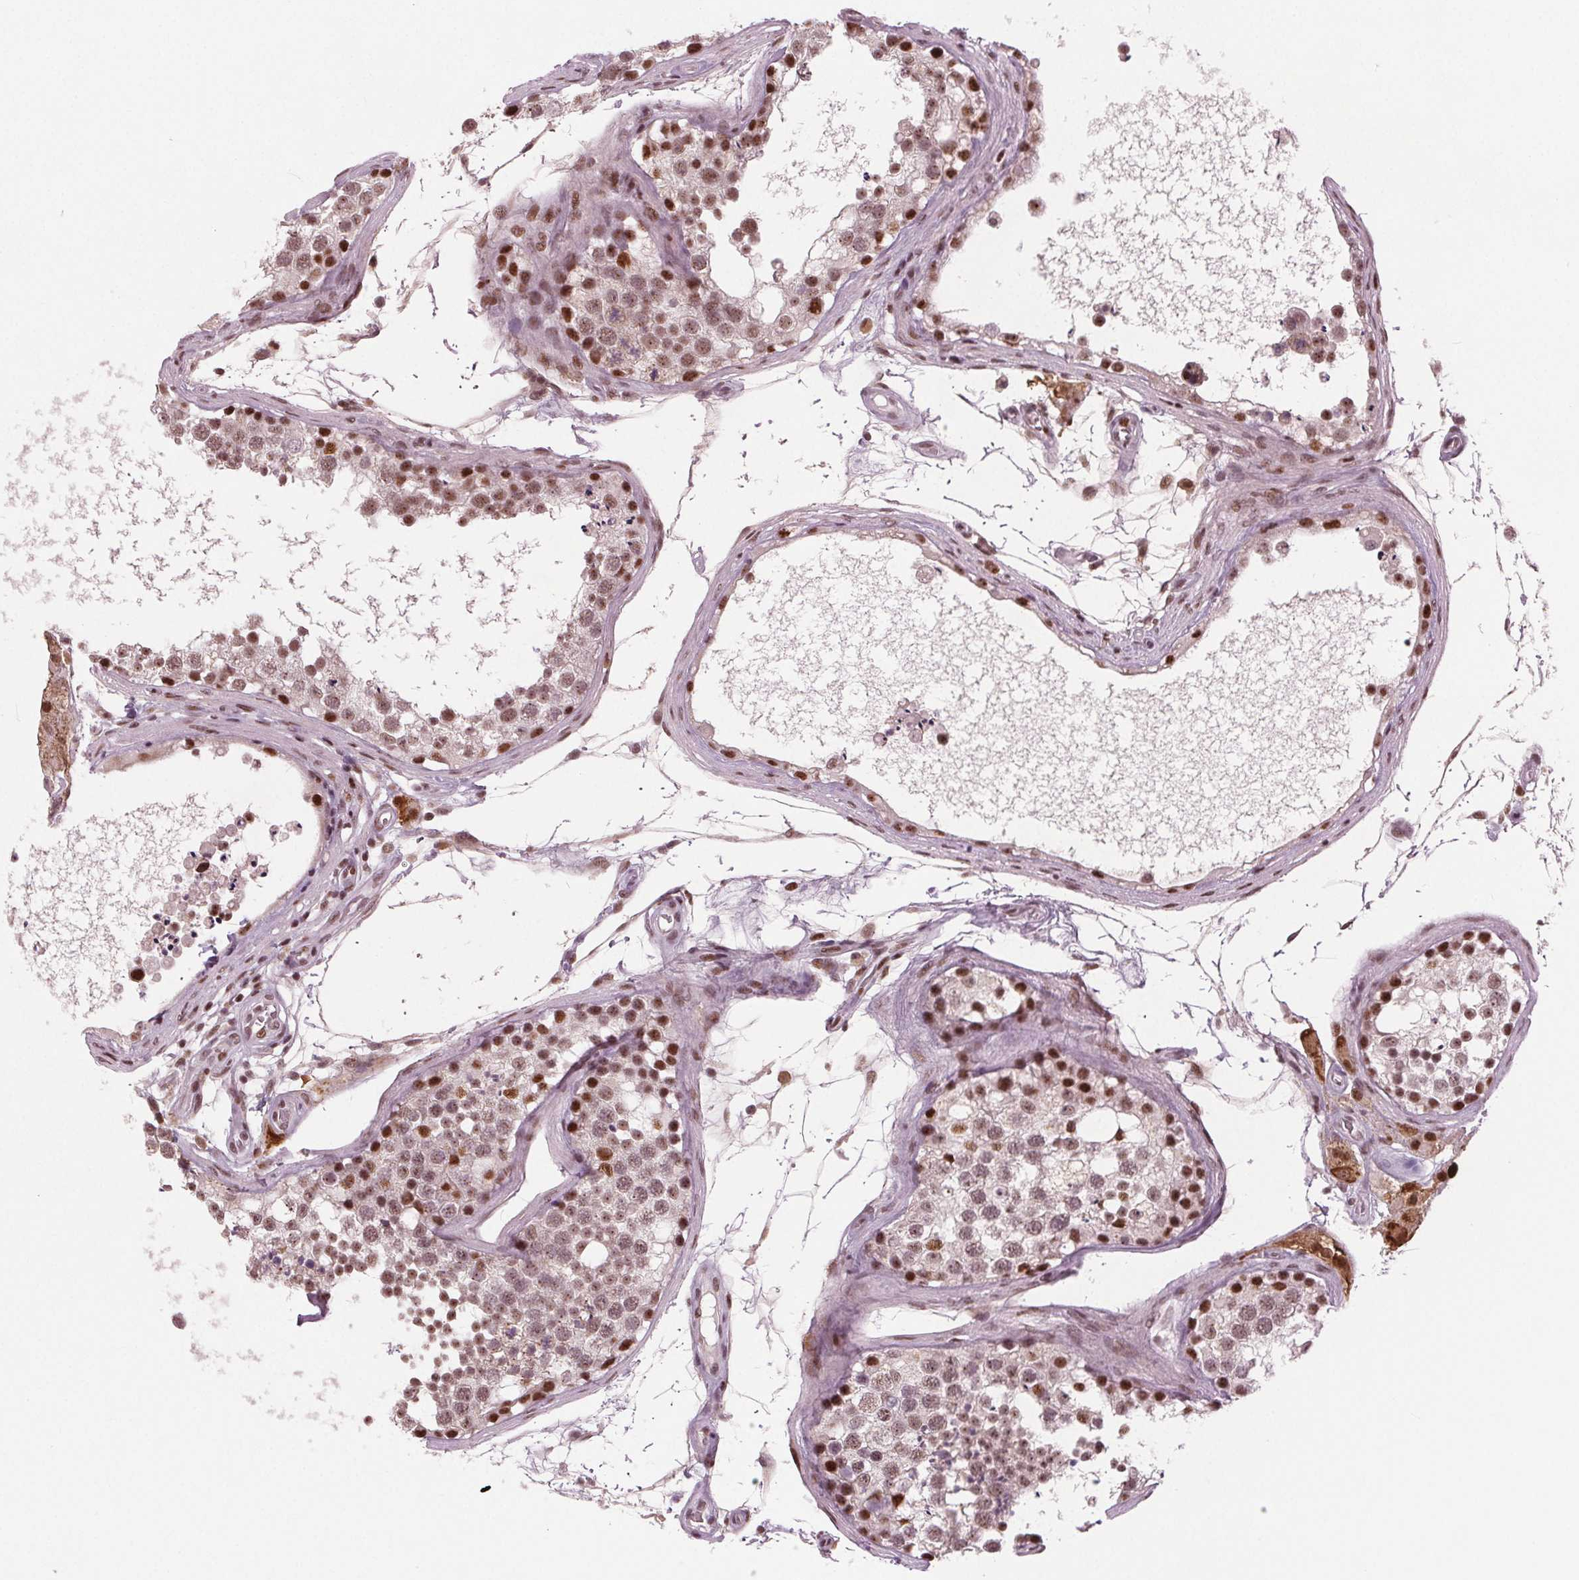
{"staining": {"intensity": "moderate", "quantity": ">75%", "location": "nuclear"}, "tissue": "testis", "cell_type": "Cells in seminiferous ducts", "image_type": "normal", "snomed": [{"axis": "morphology", "description": "Normal tissue, NOS"}, {"axis": "morphology", "description": "Seminoma, NOS"}, {"axis": "topography", "description": "Testis"}], "caption": "High-power microscopy captured an IHC micrograph of normal testis, revealing moderate nuclear staining in approximately >75% of cells in seminiferous ducts.", "gene": "TTC34", "patient": {"sex": "male", "age": 65}}